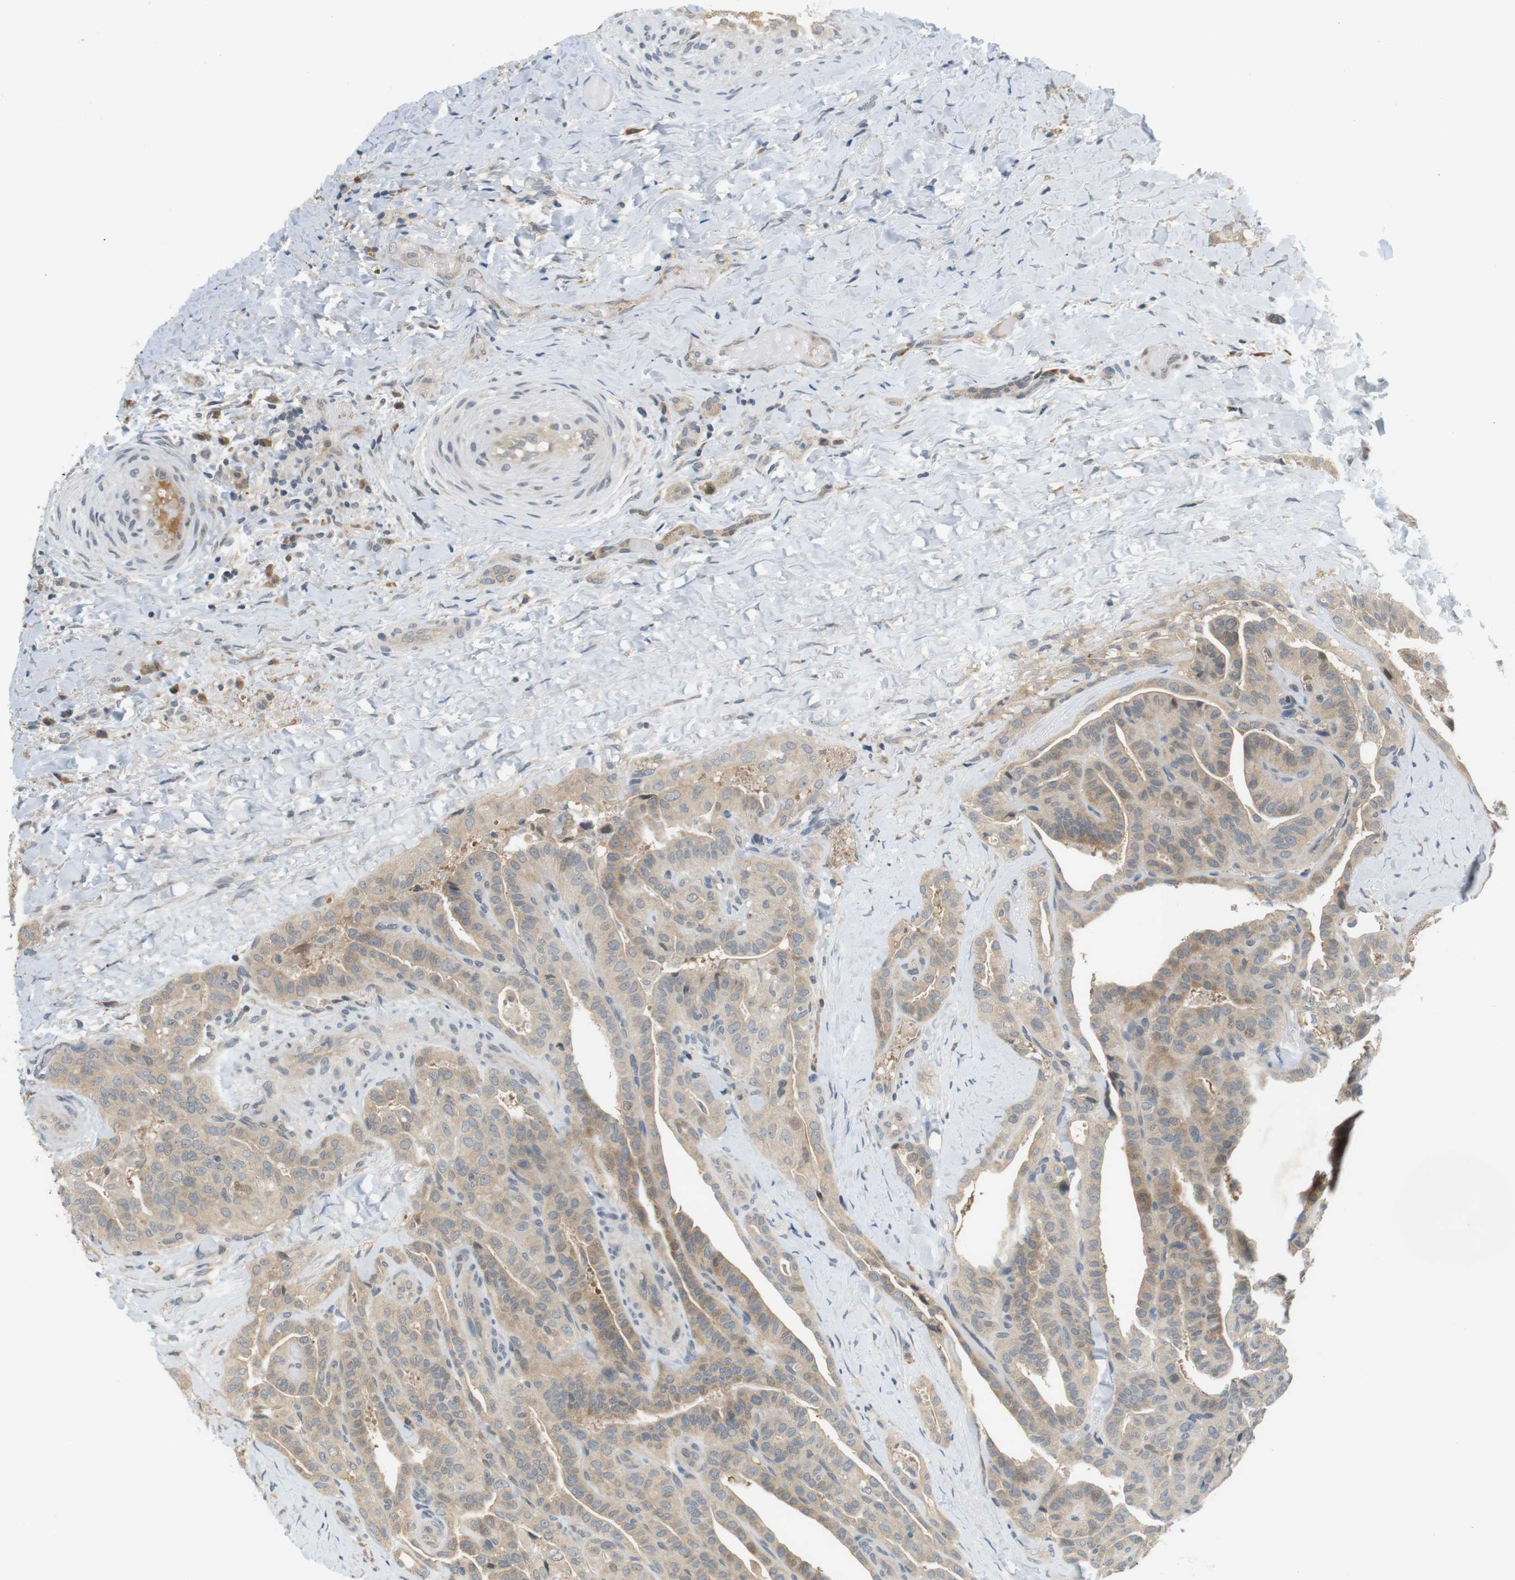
{"staining": {"intensity": "moderate", "quantity": "<25%", "location": "cytoplasmic/membranous"}, "tissue": "thyroid cancer", "cell_type": "Tumor cells", "image_type": "cancer", "snomed": [{"axis": "morphology", "description": "Papillary adenocarcinoma, NOS"}, {"axis": "topography", "description": "Thyroid gland"}], "caption": "Protein expression by immunohistochemistry (IHC) exhibits moderate cytoplasmic/membranous expression in approximately <25% of tumor cells in thyroid cancer. (DAB (3,3'-diaminobenzidine) IHC with brightfield microscopy, high magnification).", "gene": "WNT7A", "patient": {"sex": "male", "age": 77}}